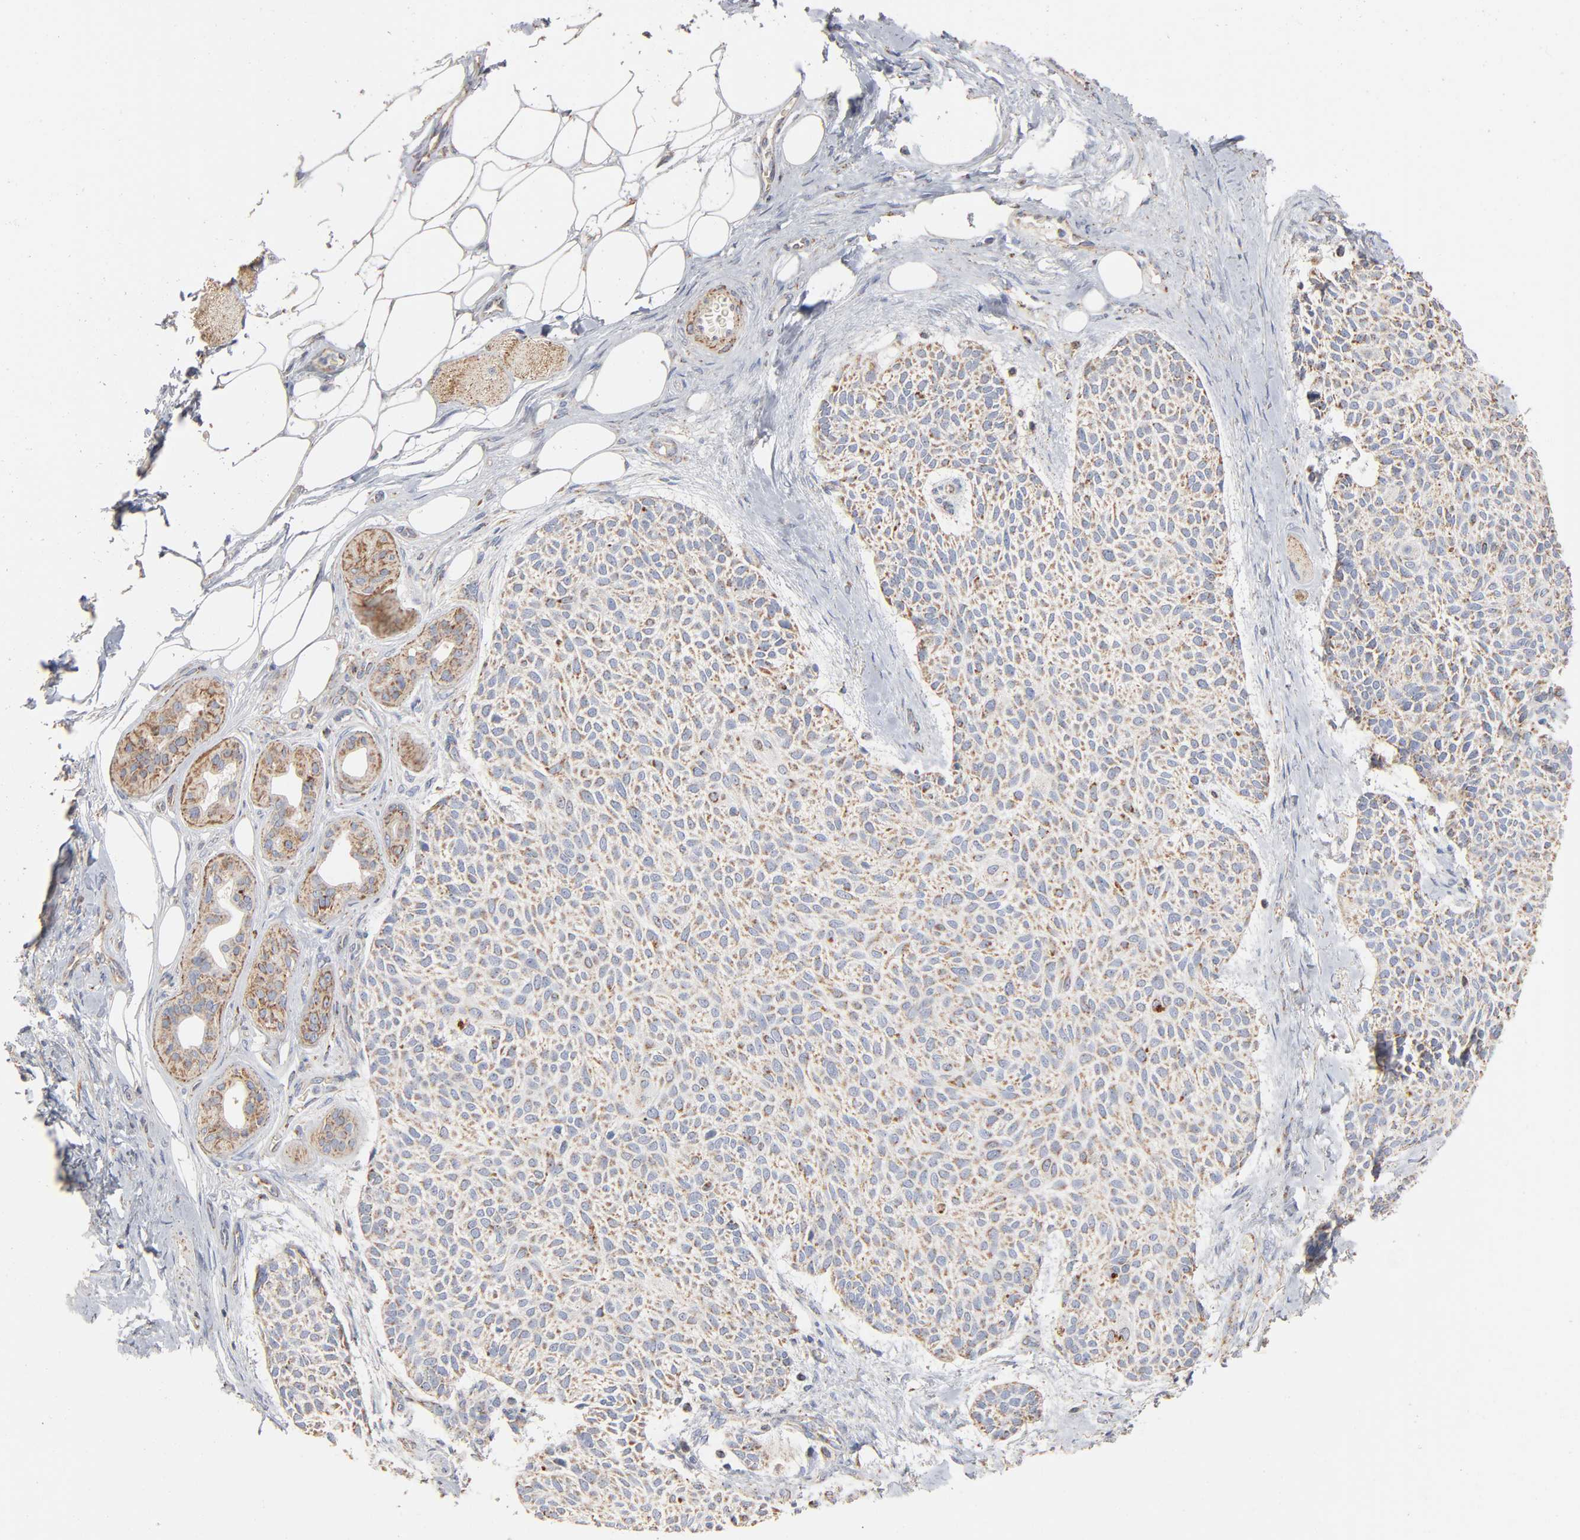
{"staining": {"intensity": "moderate", "quantity": "25%-75%", "location": "cytoplasmic/membranous"}, "tissue": "skin cancer", "cell_type": "Tumor cells", "image_type": "cancer", "snomed": [{"axis": "morphology", "description": "Normal tissue, NOS"}, {"axis": "morphology", "description": "Basal cell carcinoma"}, {"axis": "topography", "description": "Skin"}], "caption": "There is medium levels of moderate cytoplasmic/membranous staining in tumor cells of skin cancer, as demonstrated by immunohistochemical staining (brown color).", "gene": "UQCRC1", "patient": {"sex": "female", "age": 70}}